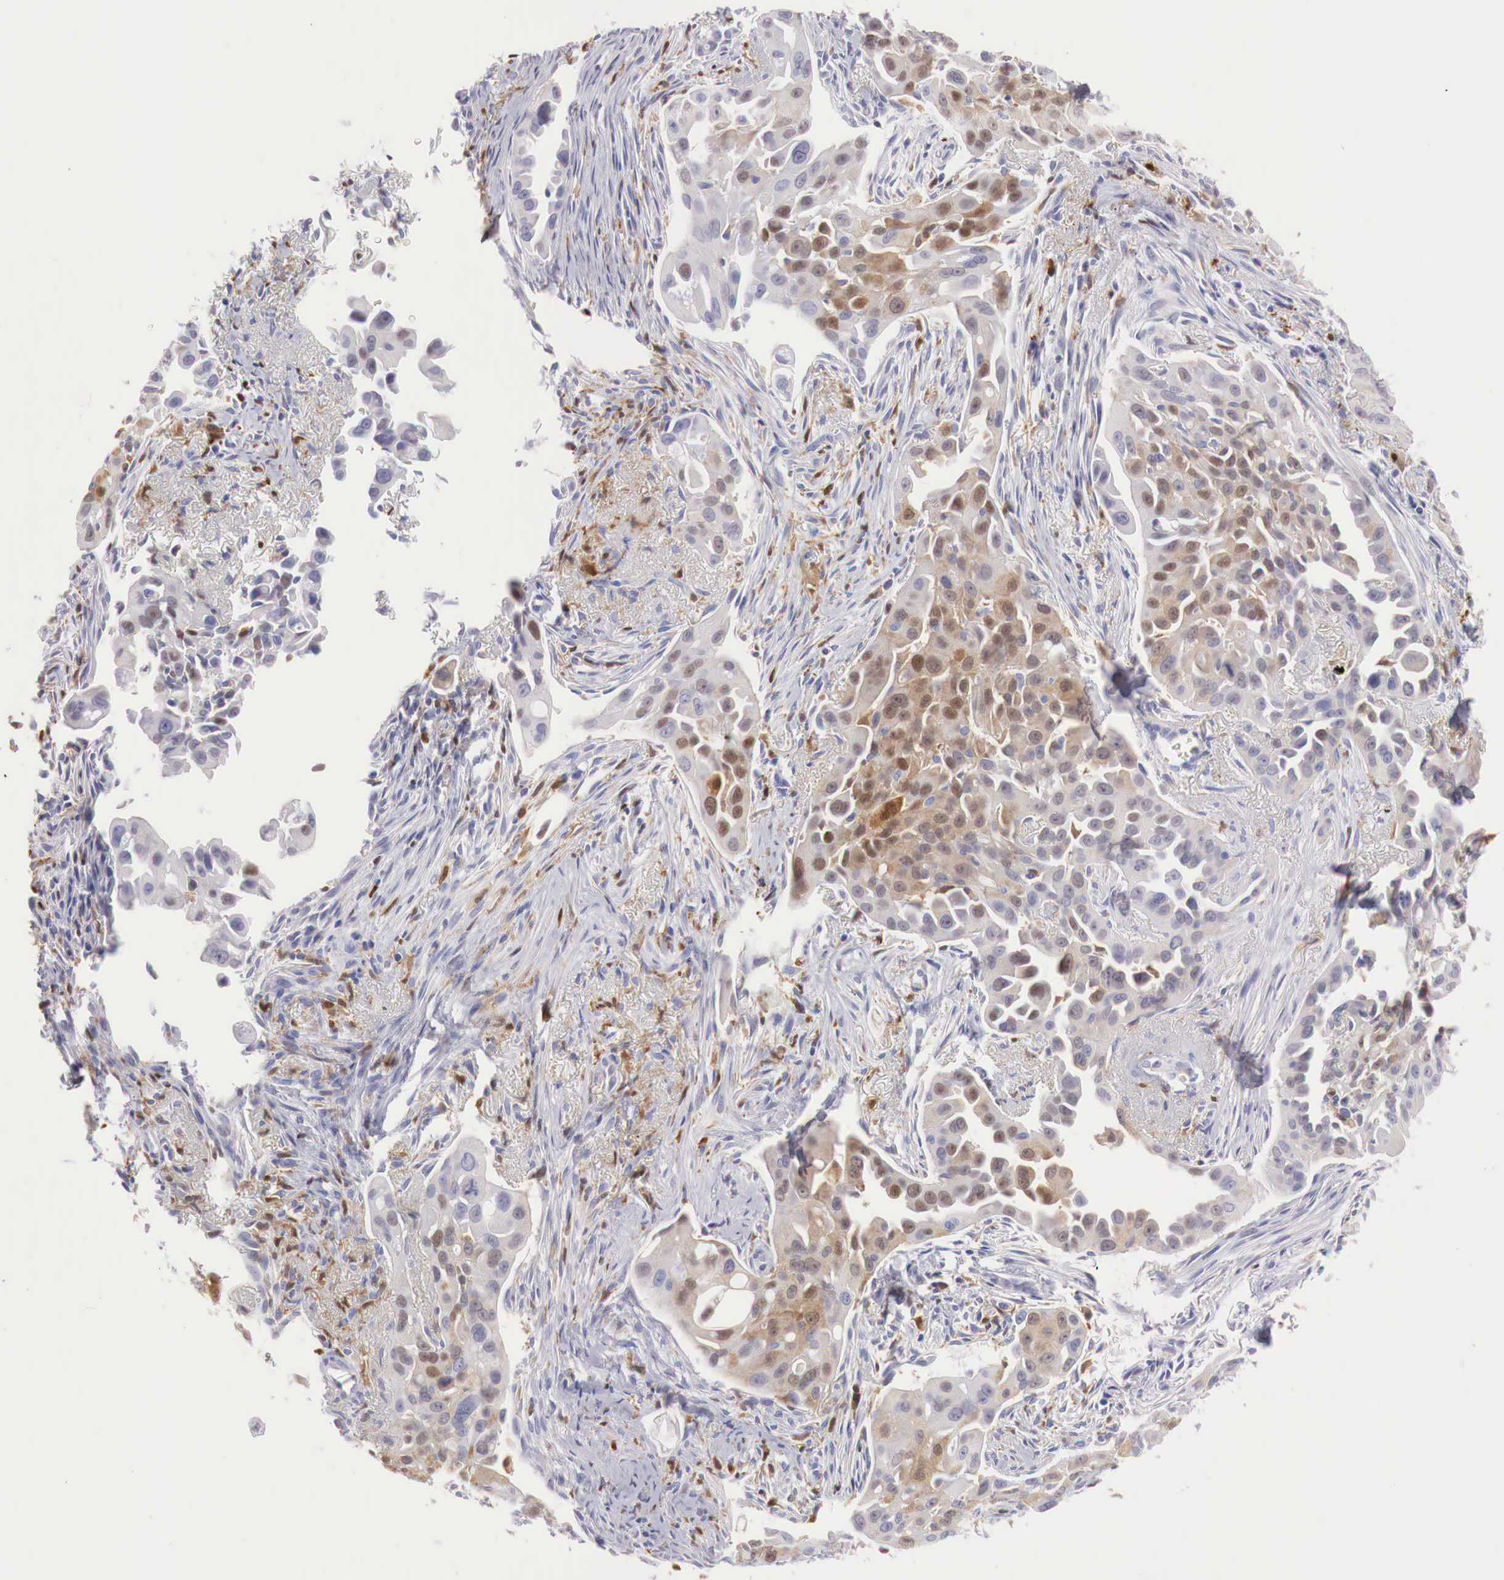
{"staining": {"intensity": "weak", "quantity": "25%-75%", "location": "cytoplasmic/membranous"}, "tissue": "lung cancer", "cell_type": "Tumor cells", "image_type": "cancer", "snomed": [{"axis": "morphology", "description": "Adenocarcinoma, NOS"}, {"axis": "topography", "description": "Lung"}], "caption": "DAB immunohistochemical staining of human lung cancer reveals weak cytoplasmic/membranous protein positivity in approximately 25%-75% of tumor cells. (DAB (3,3'-diaminobenzidine) = brown stain, brightfield microscopy at high magnification).", "gene": "RENBP", "patient": {"sex": "male", "age": 68}}